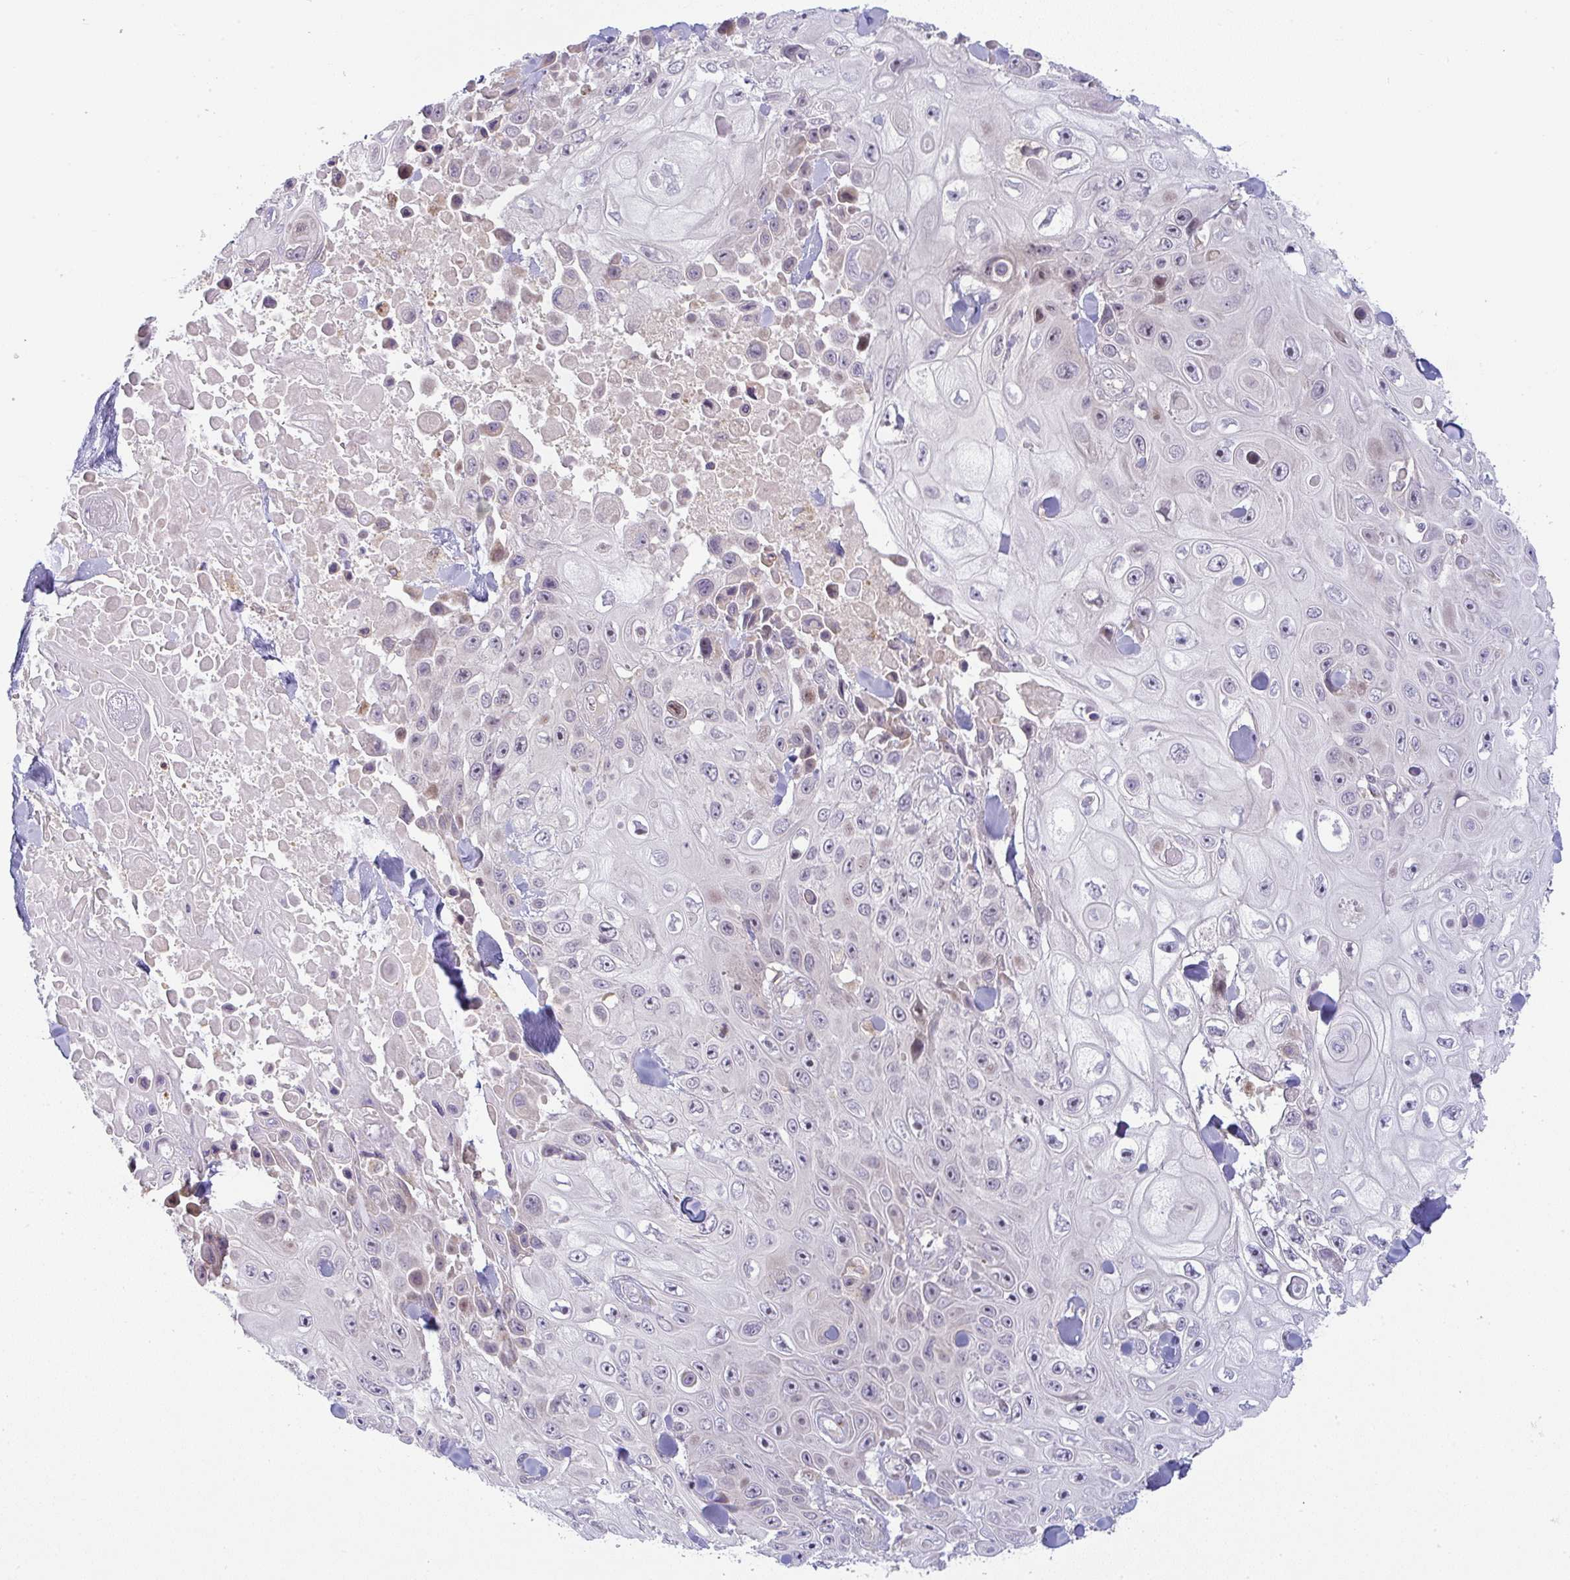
{"staining": {"intensity": "weak", "quantity": "<25%", "location": "nuclear"}, "tissue": "skin cancer", "cell_type": "Tumor cells", "image_type": "cancer", "snomed": [{"axis": "morphology", "description": "Squamous cell carcinoma, NOS"}, {"axis": "topography", "description": "Skin"}], "caption": "The image shows no staining of tumor cells in skin cancer.", "gene": "MOB1A", "patient": {"sex": "male", "age": 82}}